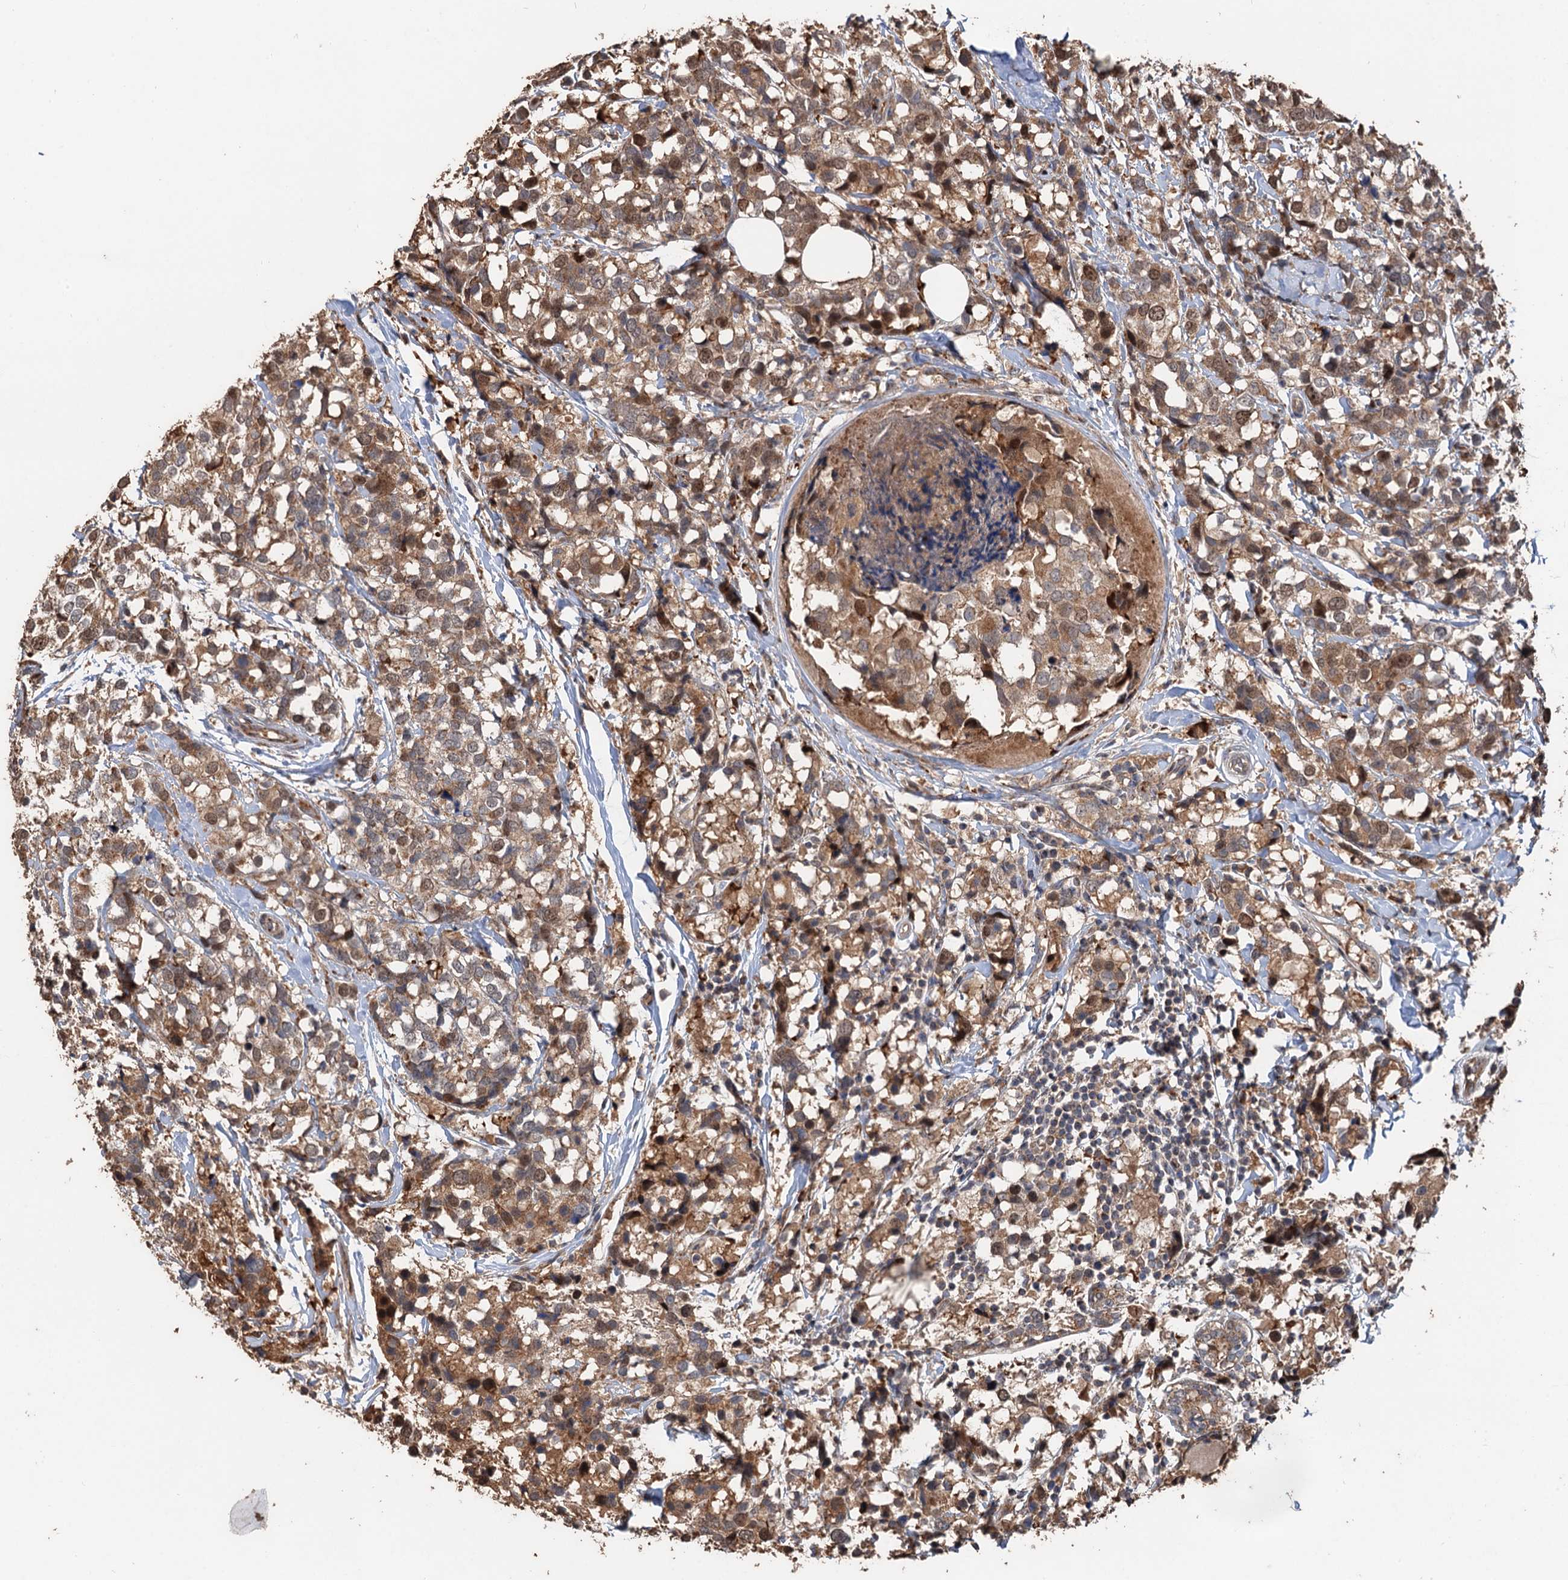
{"staining": {"intensity": "moderate", "quantity": ">75%", "location": "cytoplasmic/membranous,nuclear"}, "tissue": "breast cancer", "cell_type": "Tumor cells", "image_type": "cancer", "snomed": [{"axis": "morphology", "description": "Lobular carcinoma"}, {"axis": "topography", "description": "Breast"}], "caption": "The image demonstrates staining of breast cancer, revealing moderate cytoplasmic/membranous and nuclear protein expression (brown color) within tumor cells. The staining was performed using DAB, with brown indicating positive protein expression. Nuclei are stained blue with hematoxylin.", "gene": "DEXI", "patient": {"sex": "female", "age": 59}}